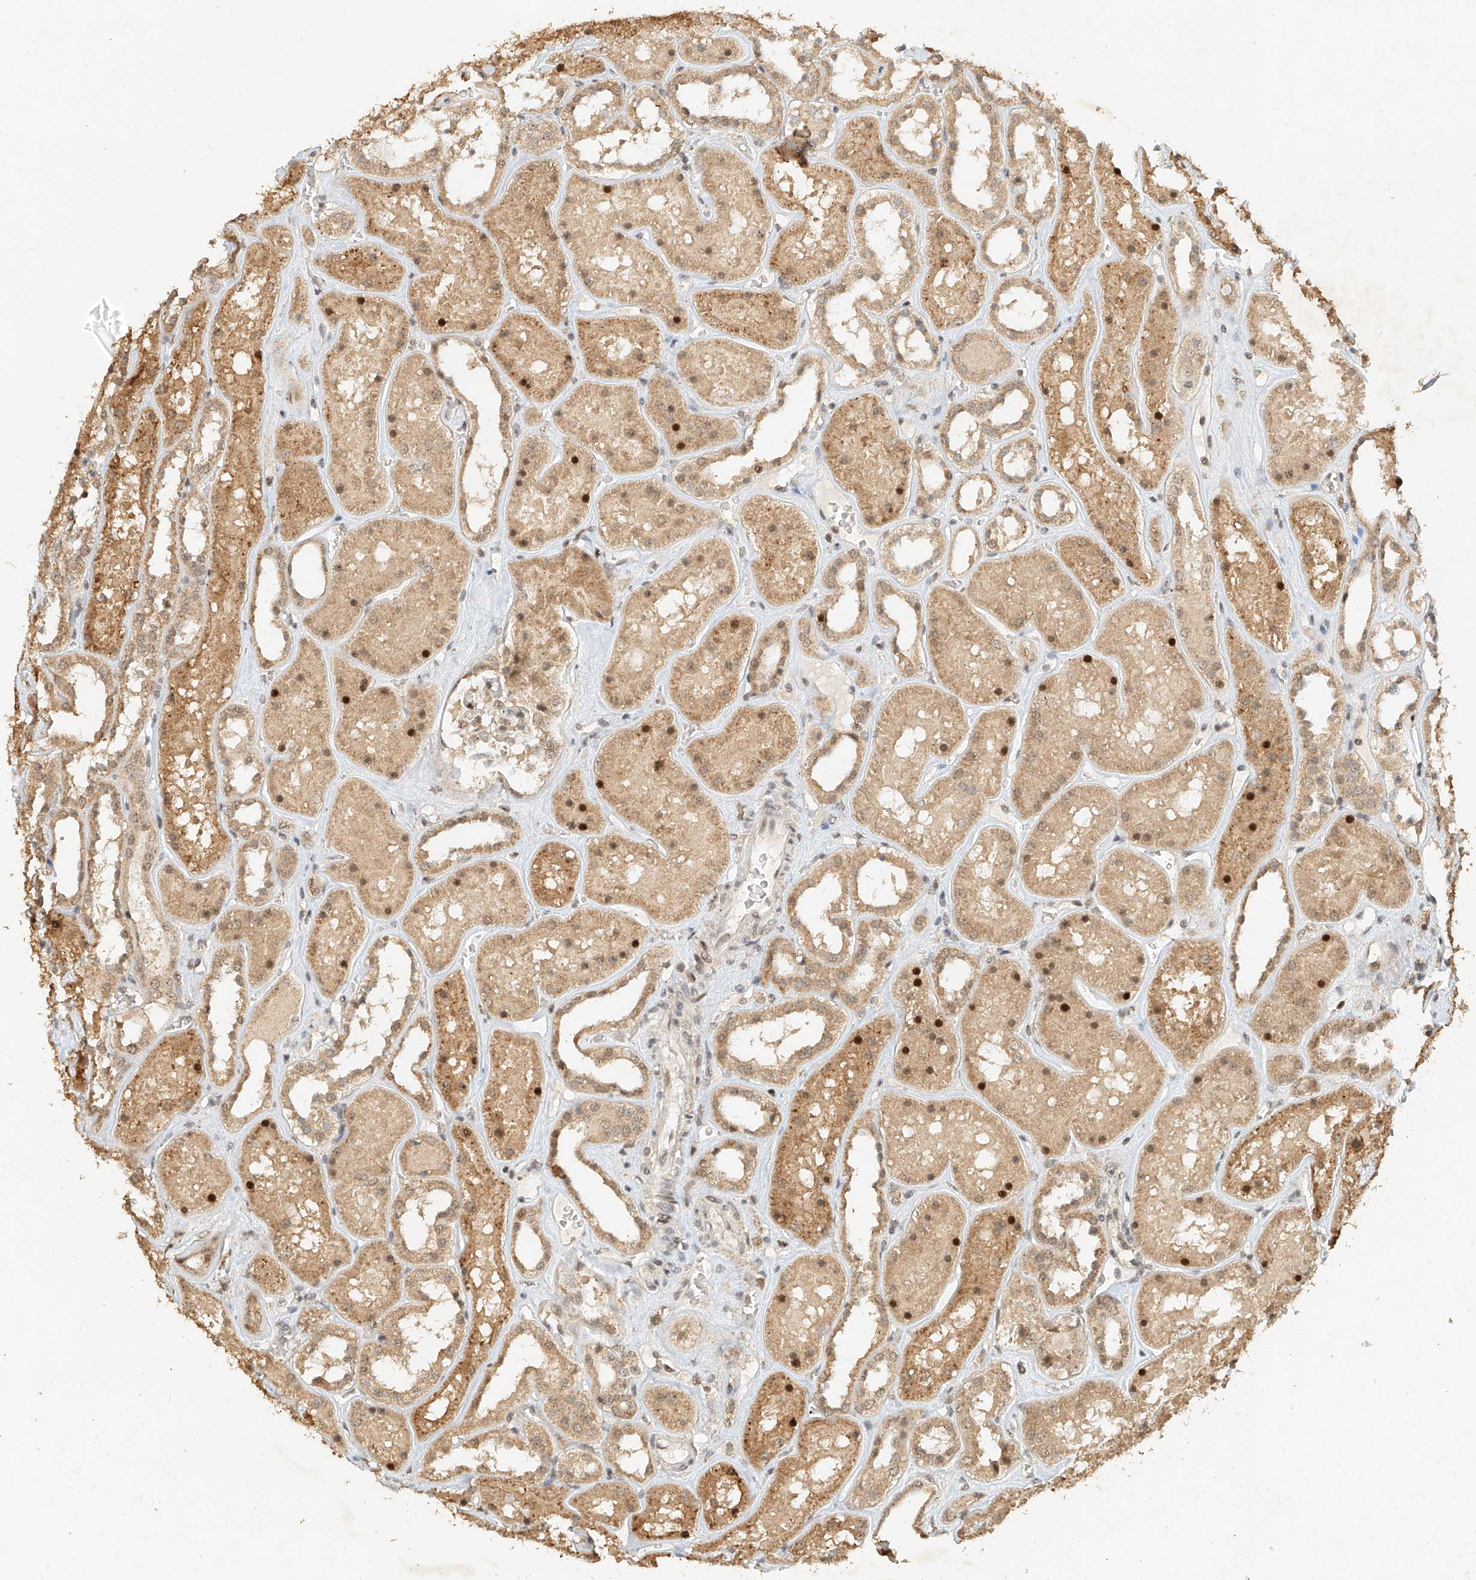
{"staining": {"intensity": "moderate", "quantity": ">75%", "location": "nuclear"}, "tissue": "kidney", "cell_type": "Cells in glomeruli", "image_type": "normal", "snomed": [{"axis": "morphology", "description": "Normal tissue, NOS"}, {"axis": "topography", "description": "Kidney"}], "caption": "Immunohistochemical staining of normal human kidney exhibits moderate nuclear protein positivity in about >75% of cells in glomeruli.", "gene": "CXorf58", "patient": {"sex": "female", "age": 41}}